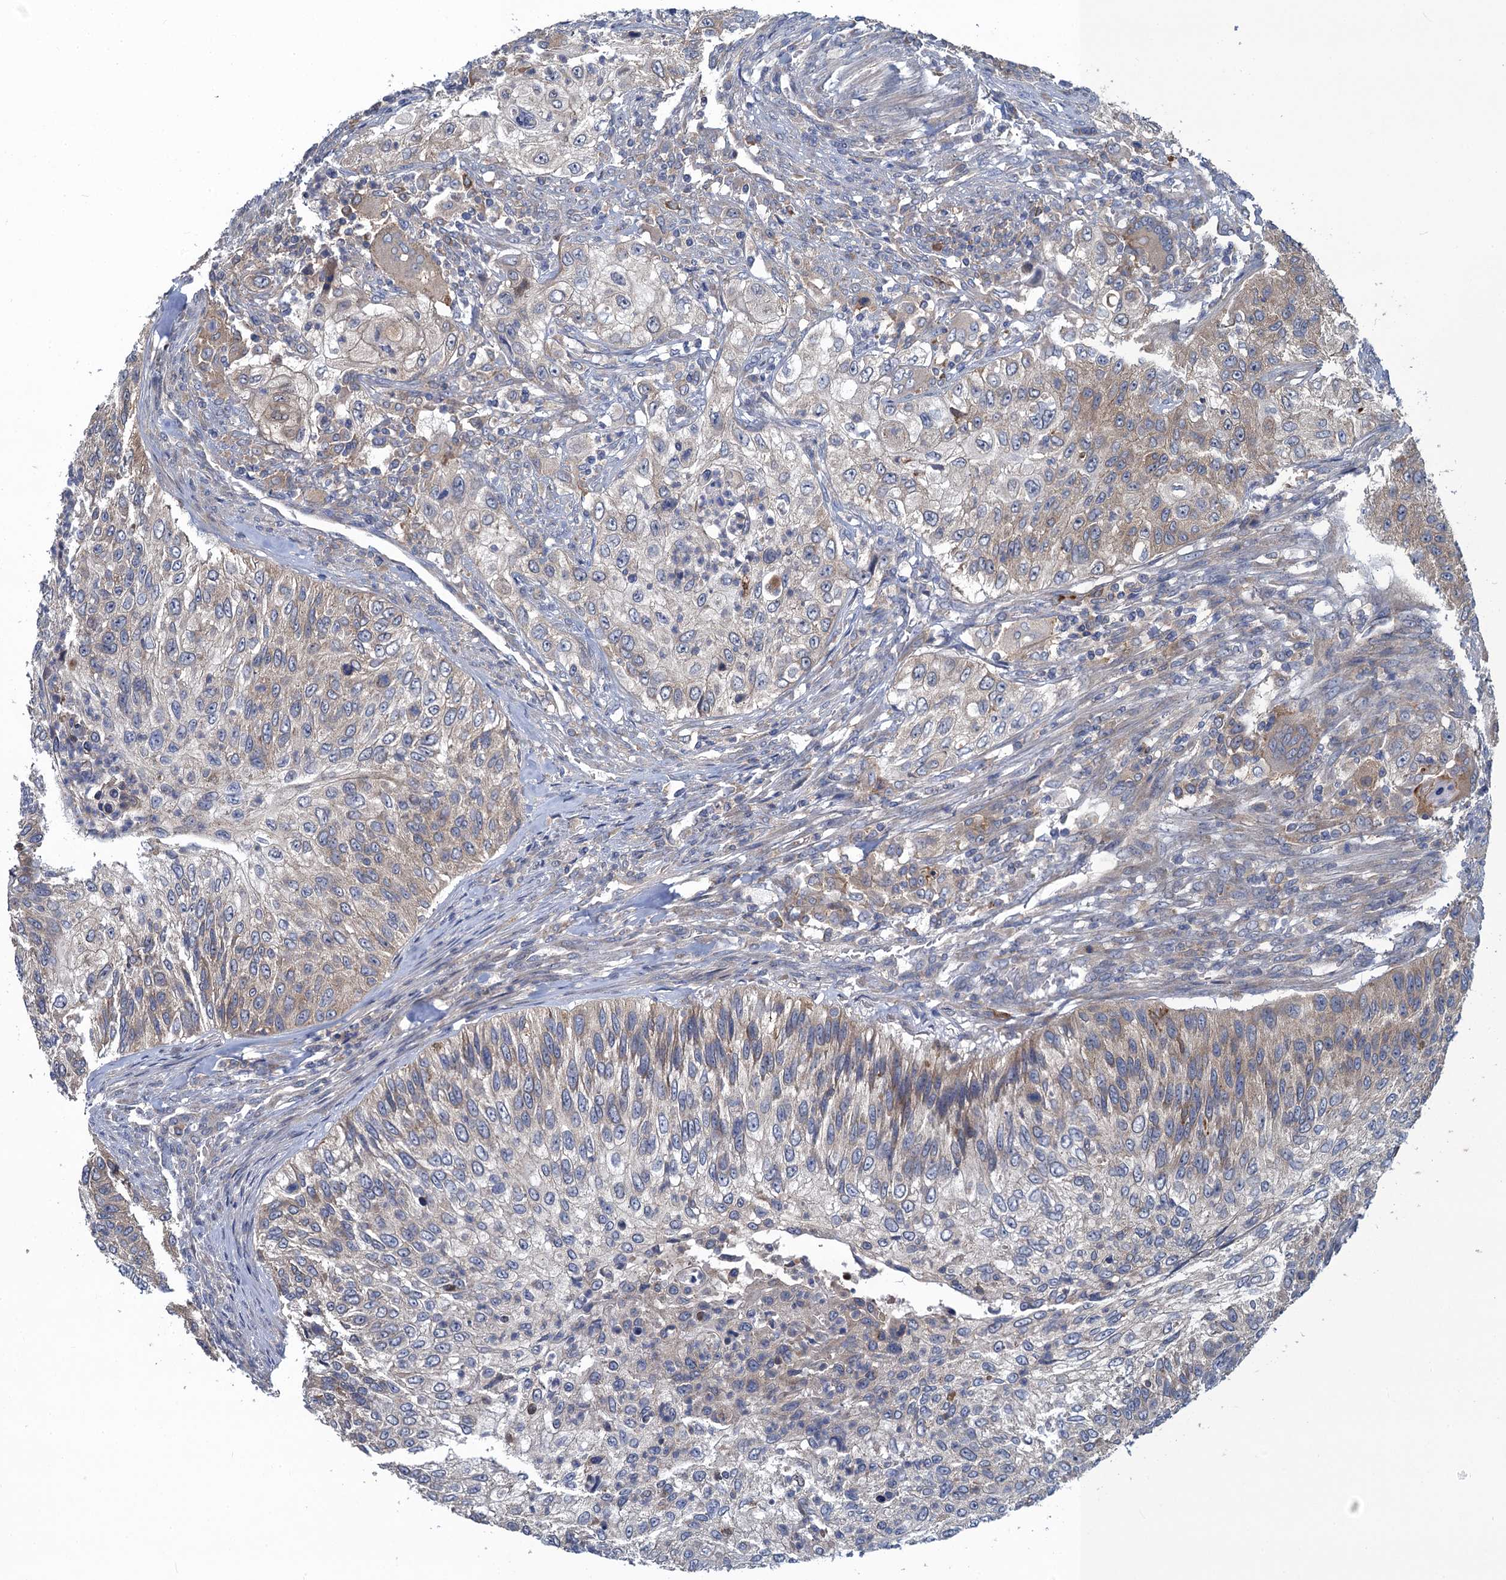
{"staining": {"intensity": "weak", "quantity": "<25%", "location": "cytoplasmic/membranous"}, "tissue": "urothelial cancer", "cell_type": "Tumor cells", "image_type": "cancer", "snomed": [{"axis": "morphology", "description": "Urothelial carcinoma, High grade"}, {"axis": "topography", "description": "Urinary bladder"}], "caption": "High magnification brightfield microscopy of urothelial carcinoma (high-grade) stained with DAB (brown) and counterstained with hematoxylin (blue): tumor cells show no significant expression.", "gene": "SNAP29", "patient": {"sex": "female", "age": 60}}